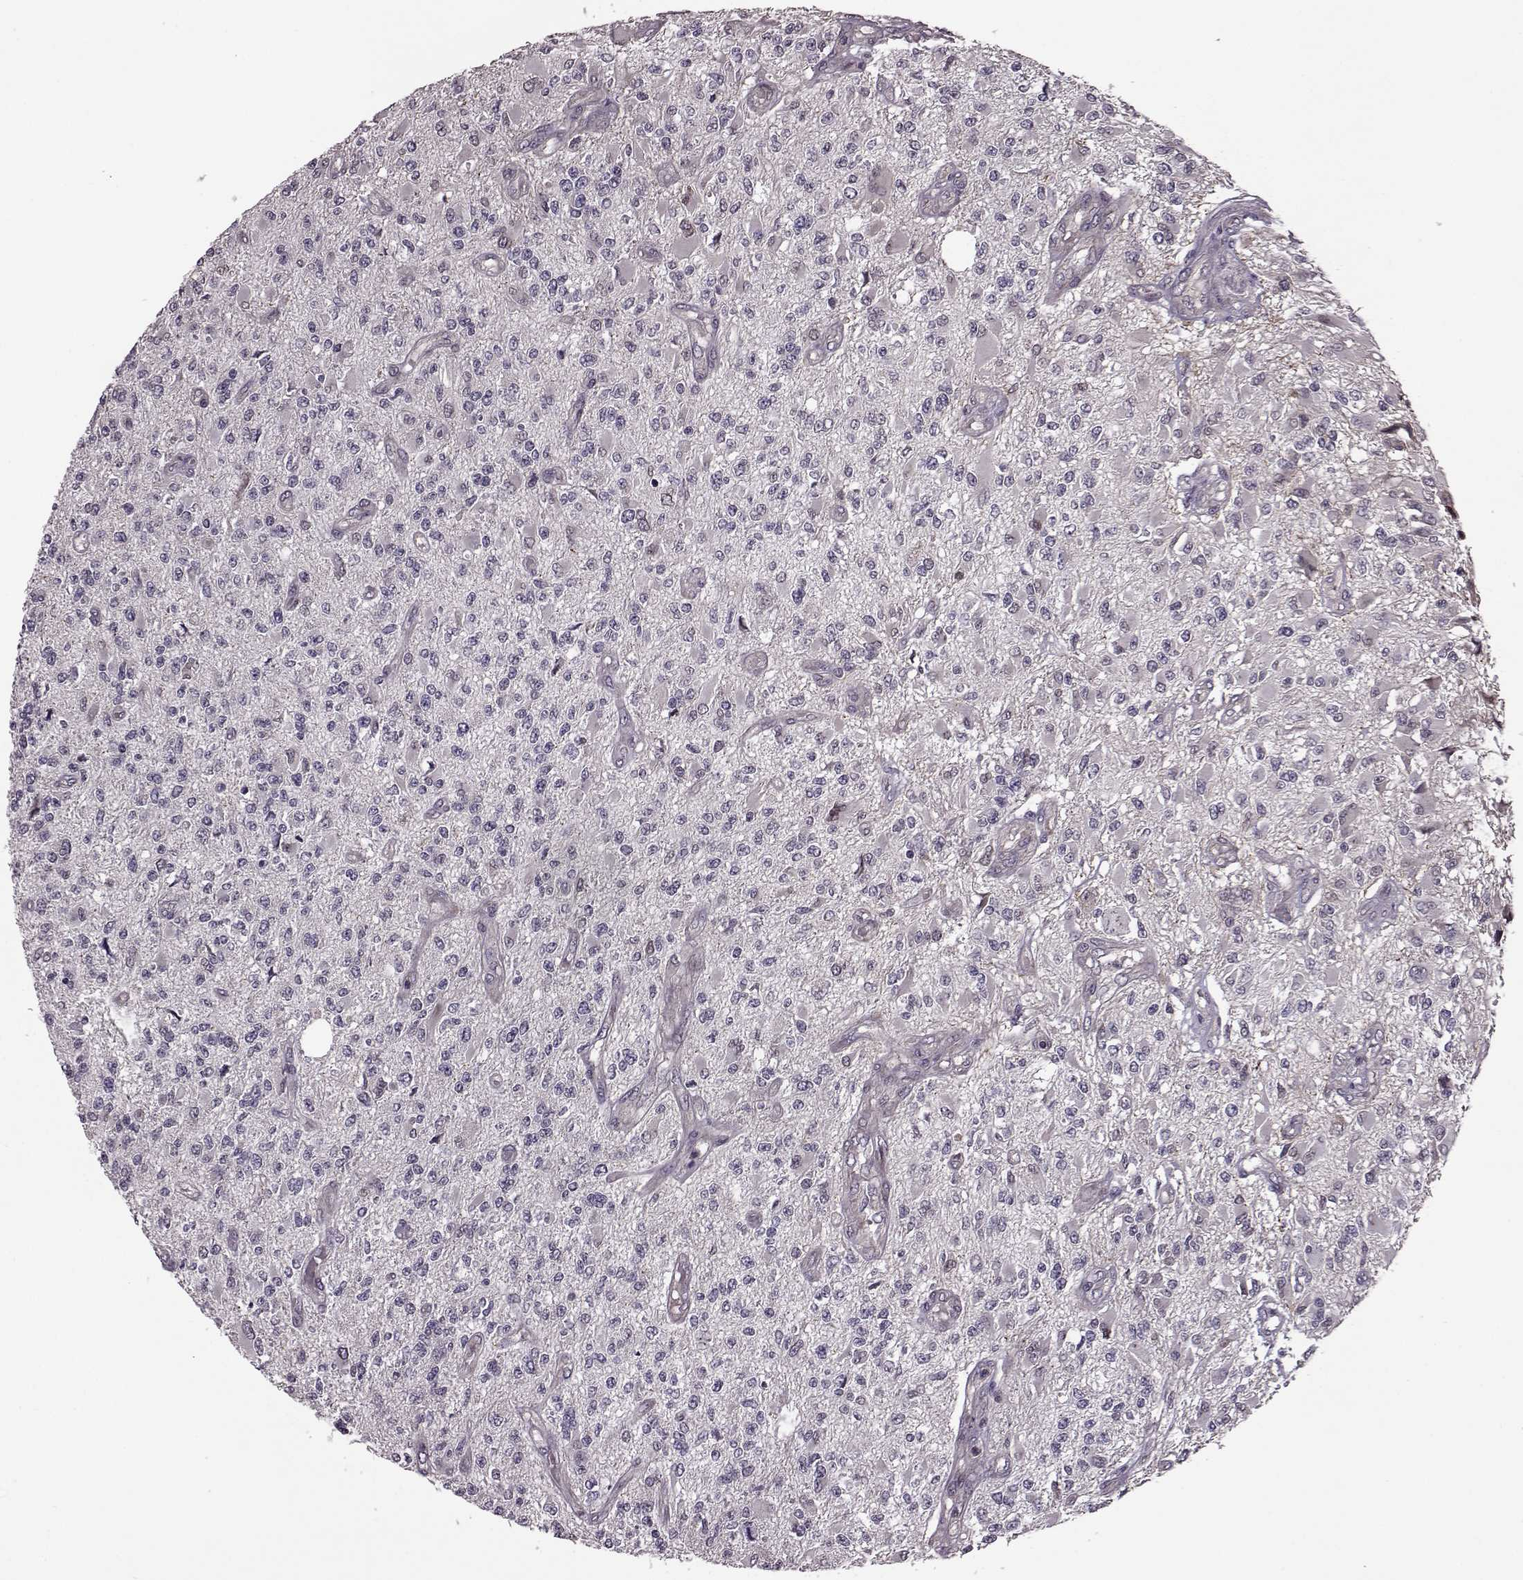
{"staining": {"intensity": "negative", "quantity": "none", "location": "none"}, "tissue": "glioma", "cell_type": "Tumor cells", "image_type": "cancer", "snomed": [{"axis": "morphology", "description": "Glioma, malignant, High grade"}, {"axis": "topography", "description": "Brain"}], "caption": "Immunohistochemical staining of glioma exhibits no significant expression in tumor cells. Brightfield microscopy of immunohistochemistry stained with DAB (brown) and hematoxylin (blue), captured at high magnification.", "gene": "SYNPO", "patient": {"sex": "female", "age": 63}}